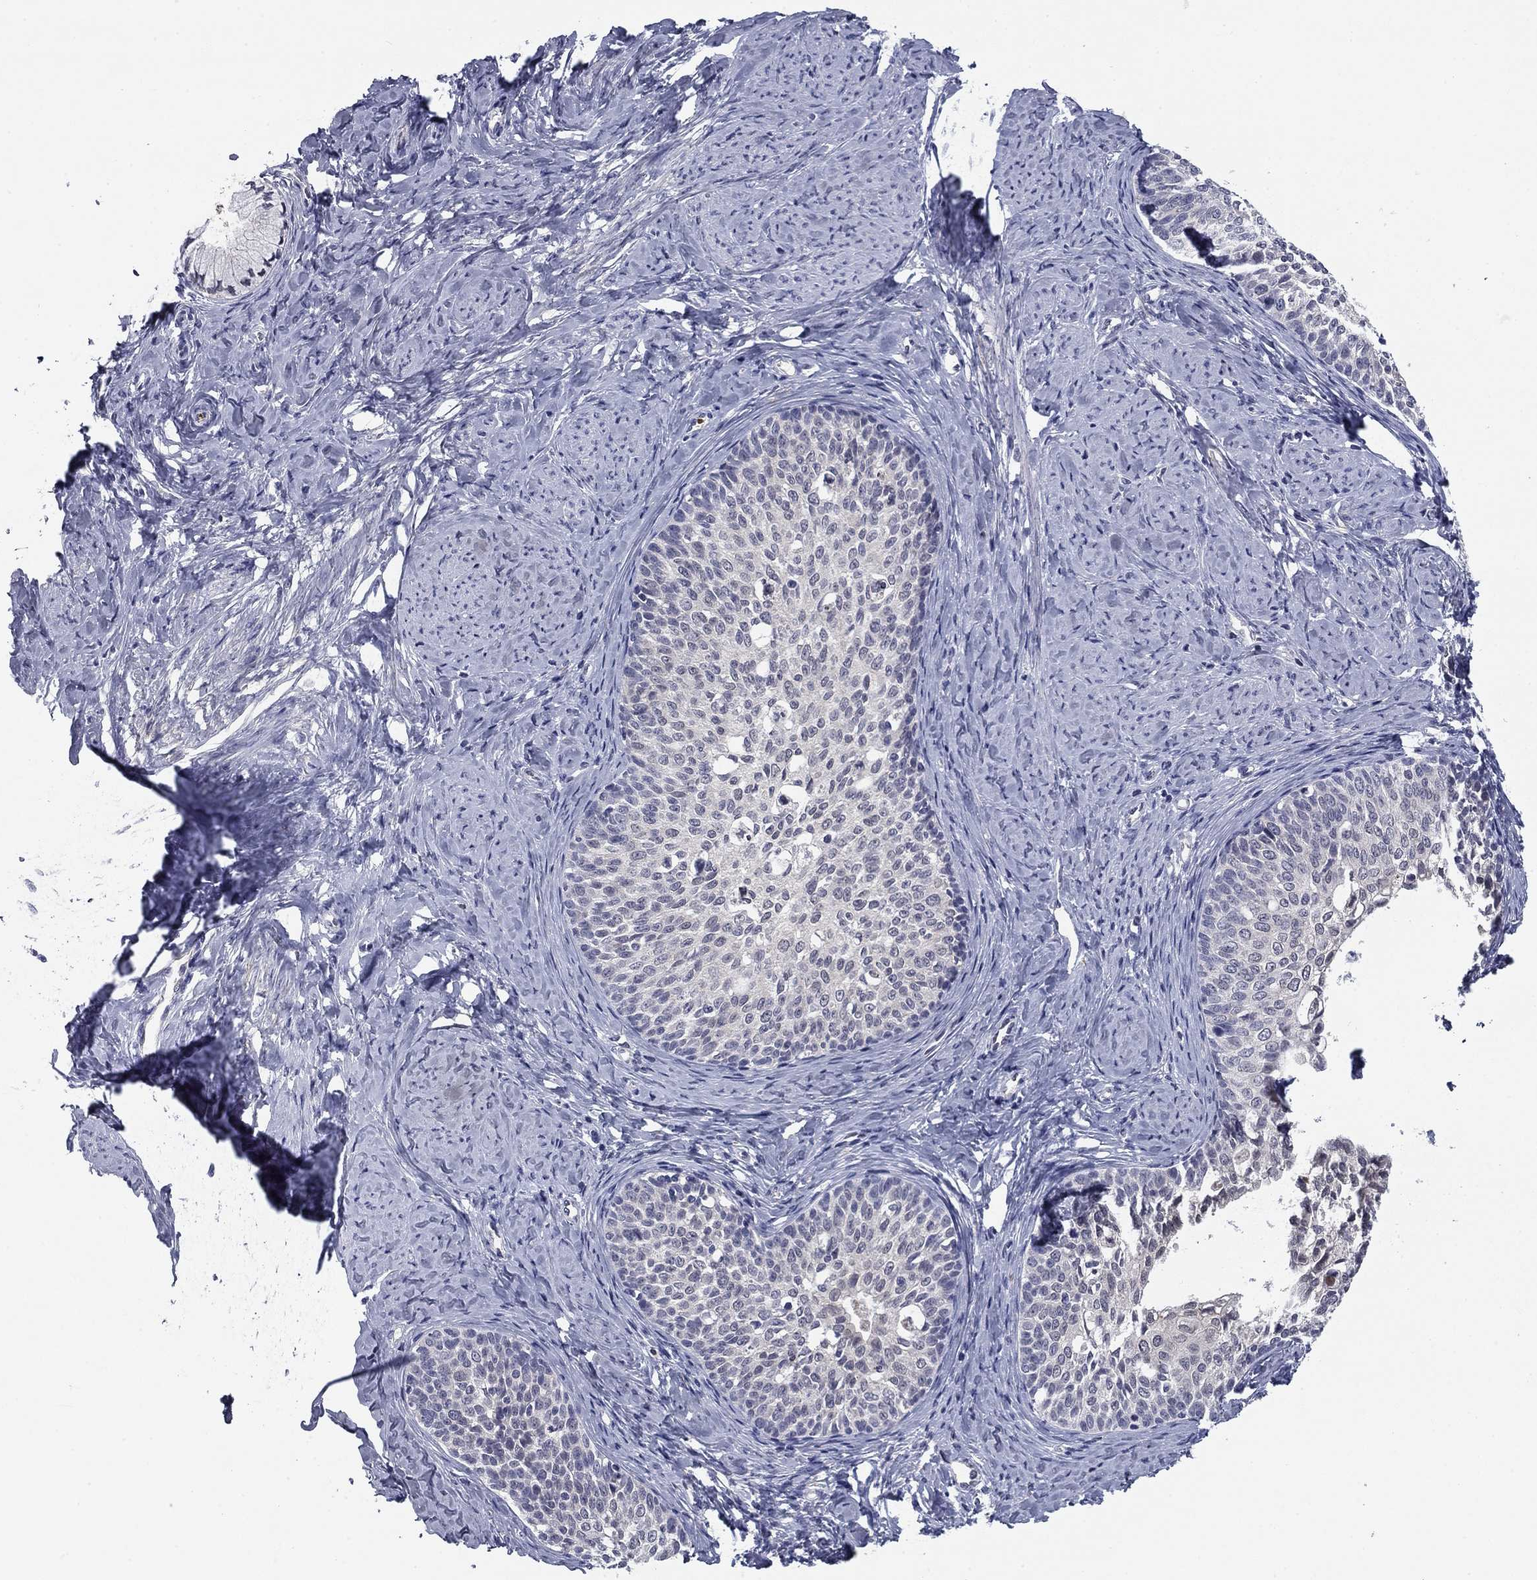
{"staining": {"intensity": "negative", "quantity": "none", "location": "none"}, "tissue": "cervical cancer", "cell_type": "Tumor cells", "image_type": "cancer", "snomed": [{"axis": "morphology", "description": "Squamous cell carcinoma, NOS"}, {"axis": "topography", "description": "Cervix"}], "caption": "Immunohistochemistry (IHC) of cervical squamous cell carcinoma exhibits no positivity in tumor cells.", "gene": "REXO5", "patient": {"sex": "female", "age": 51}}